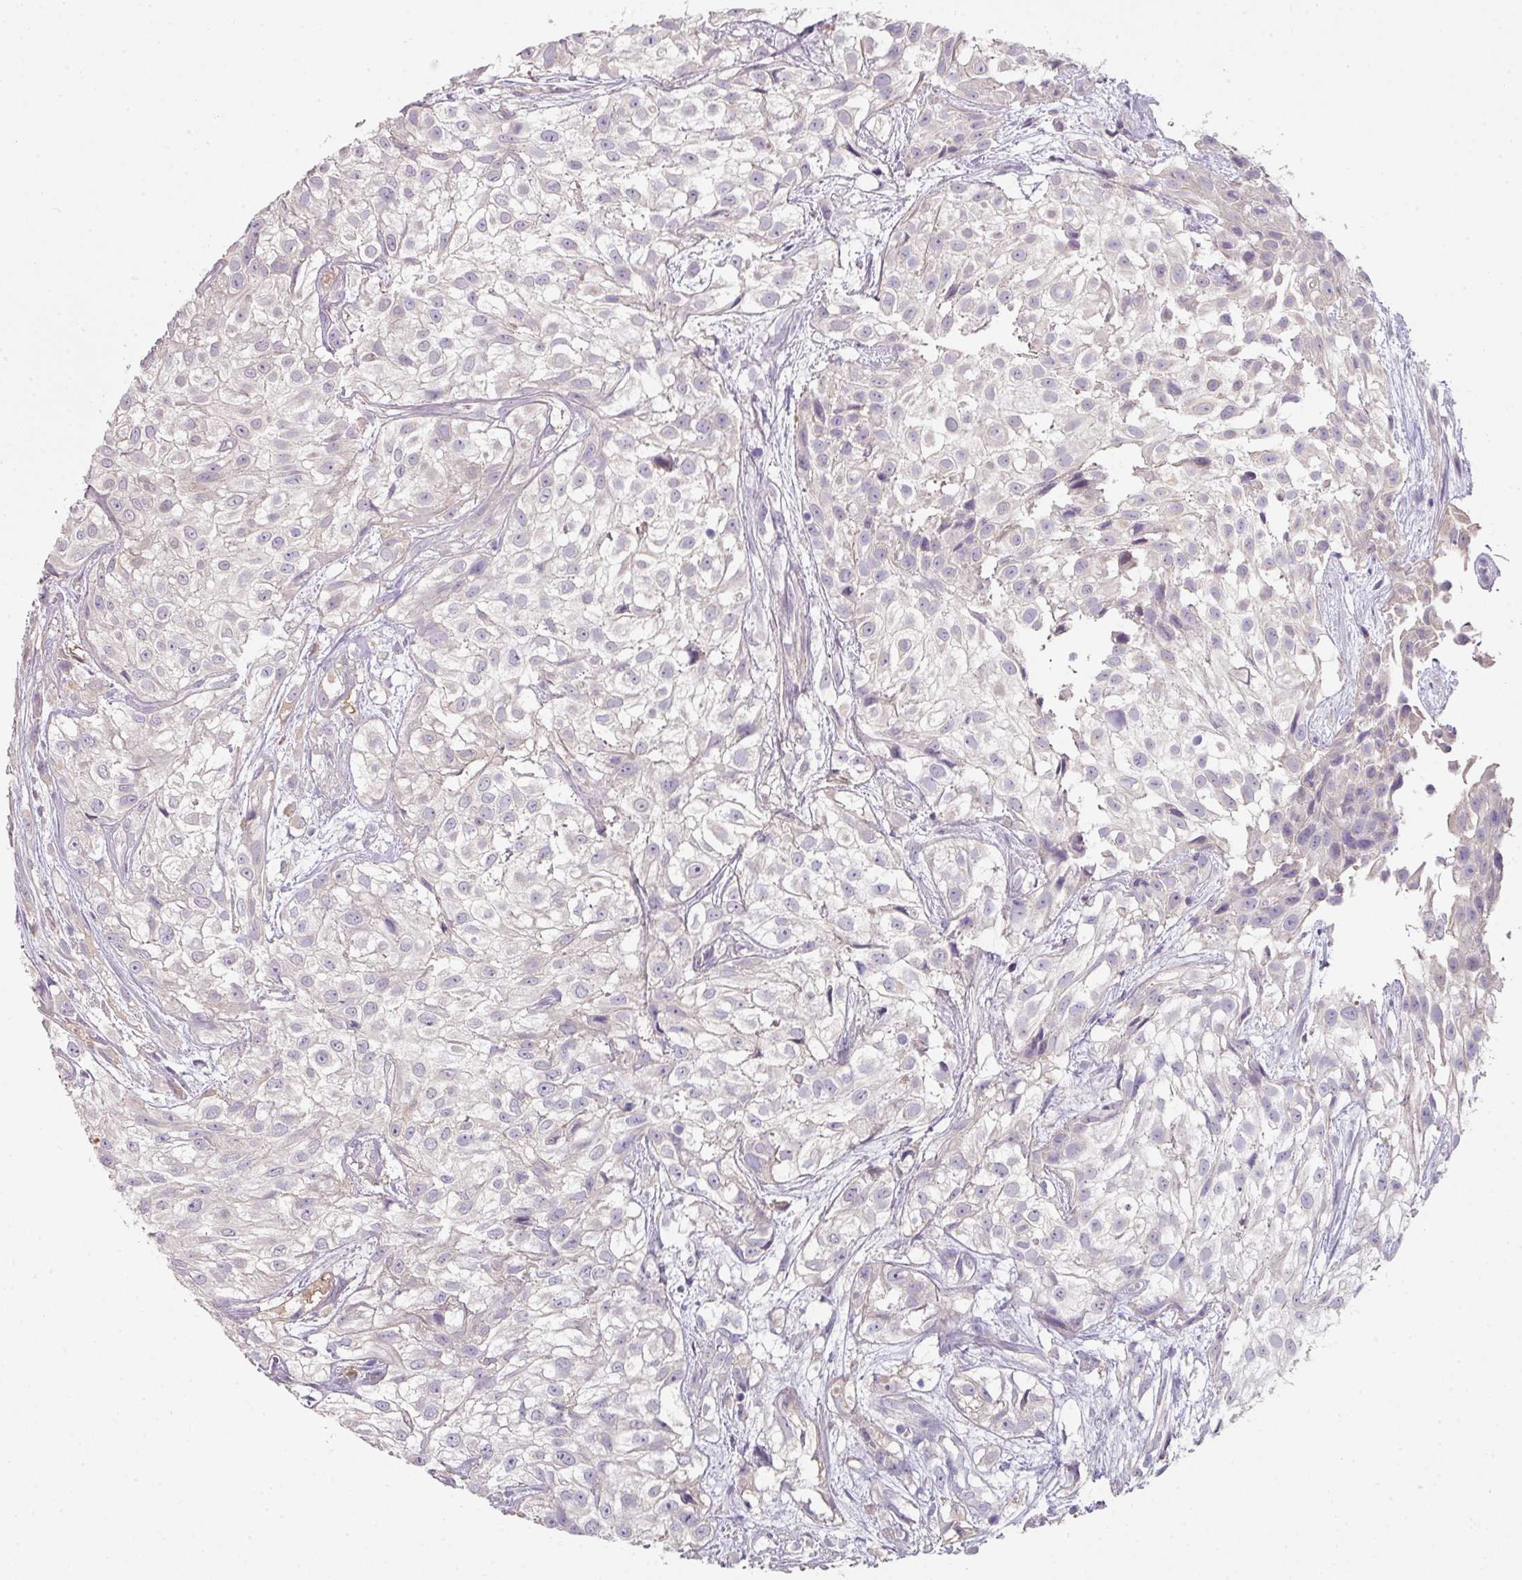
{"staining": {"intensity": "negative", "quantity": "none", "location": "none"}, "tissue": "urothelial cancer", "cell_type": "Tumor cells", "image_type": "cancer", "snomed": [{"axis": "morphology", "description": "Urothelial carcinoma, High grade"}, {"axis": "topography", "description": "Urinary bladder"}], "caption": "IHC of urothelial carcinoma (high-grade) demonstrates no staining in tumor cells. (DAB (3,3'-diaminobenzidine) IHC, high magnification).", "gene": "ZNF266", "patient": {"sex": "male", "age": 56}}